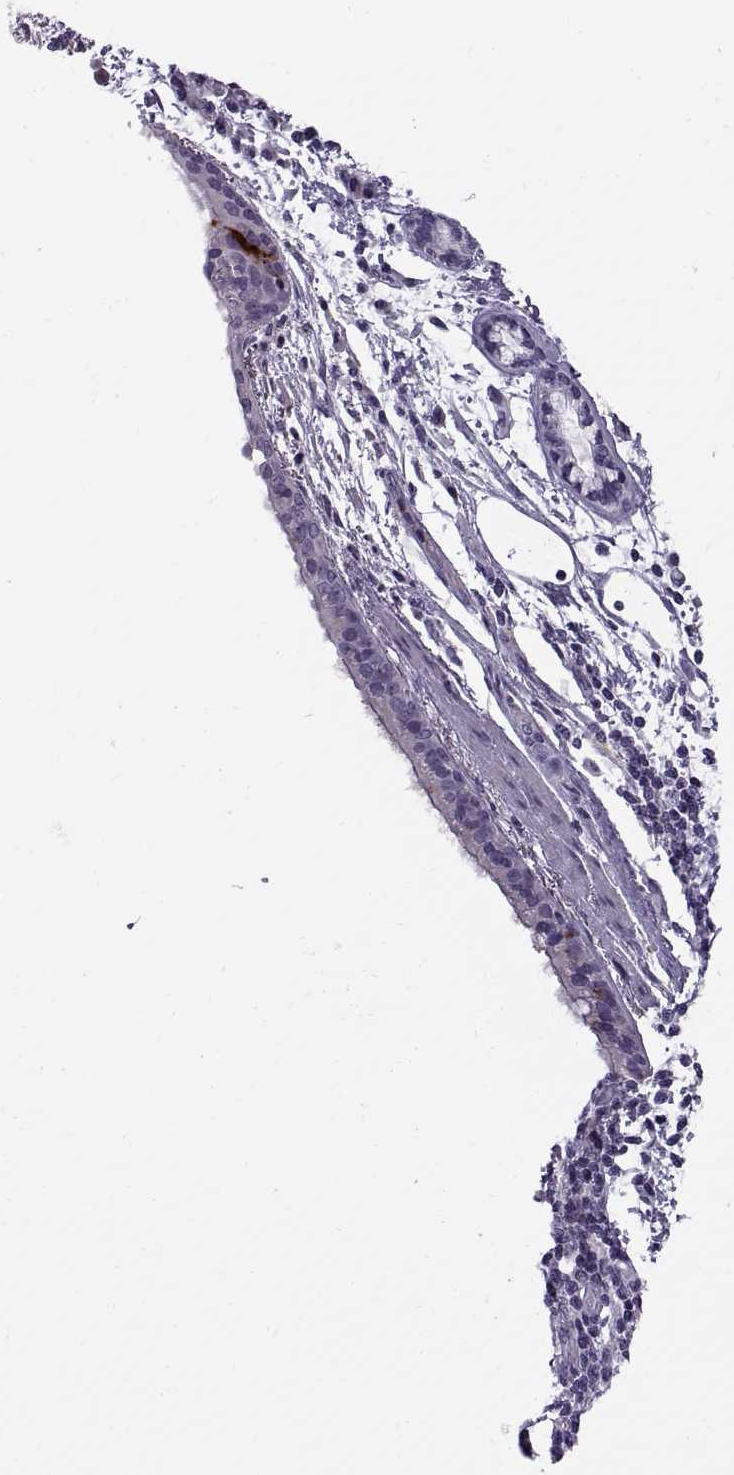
{"staining": {"intensity": "negative", "quantity": "none", "location": "none"}, "tissue": "bronchus", "cell_type": "Respiratory epithelial cells", "image_type": "normal", "snomed": [{"axis": "morphology", "description": "Normal tissue, NOS"}, {"axis": "morphology", "description": "Squamous cell carcinoma, NOS"}, {"axis": "topography", "description": "Bronchus"}, {"axis": "topography", "description": "Lung"}], "caption": "A high-resolution histopathology image shows immunohistochemistry staining of unremarkable bronchus, which displays no significant positivity in respiratory epithelial cells. (DAB IHC visualized using brightfield microscopy, high magnification).", "gene": "CALCR", "patient": {"sex": "male", "age": 69}}